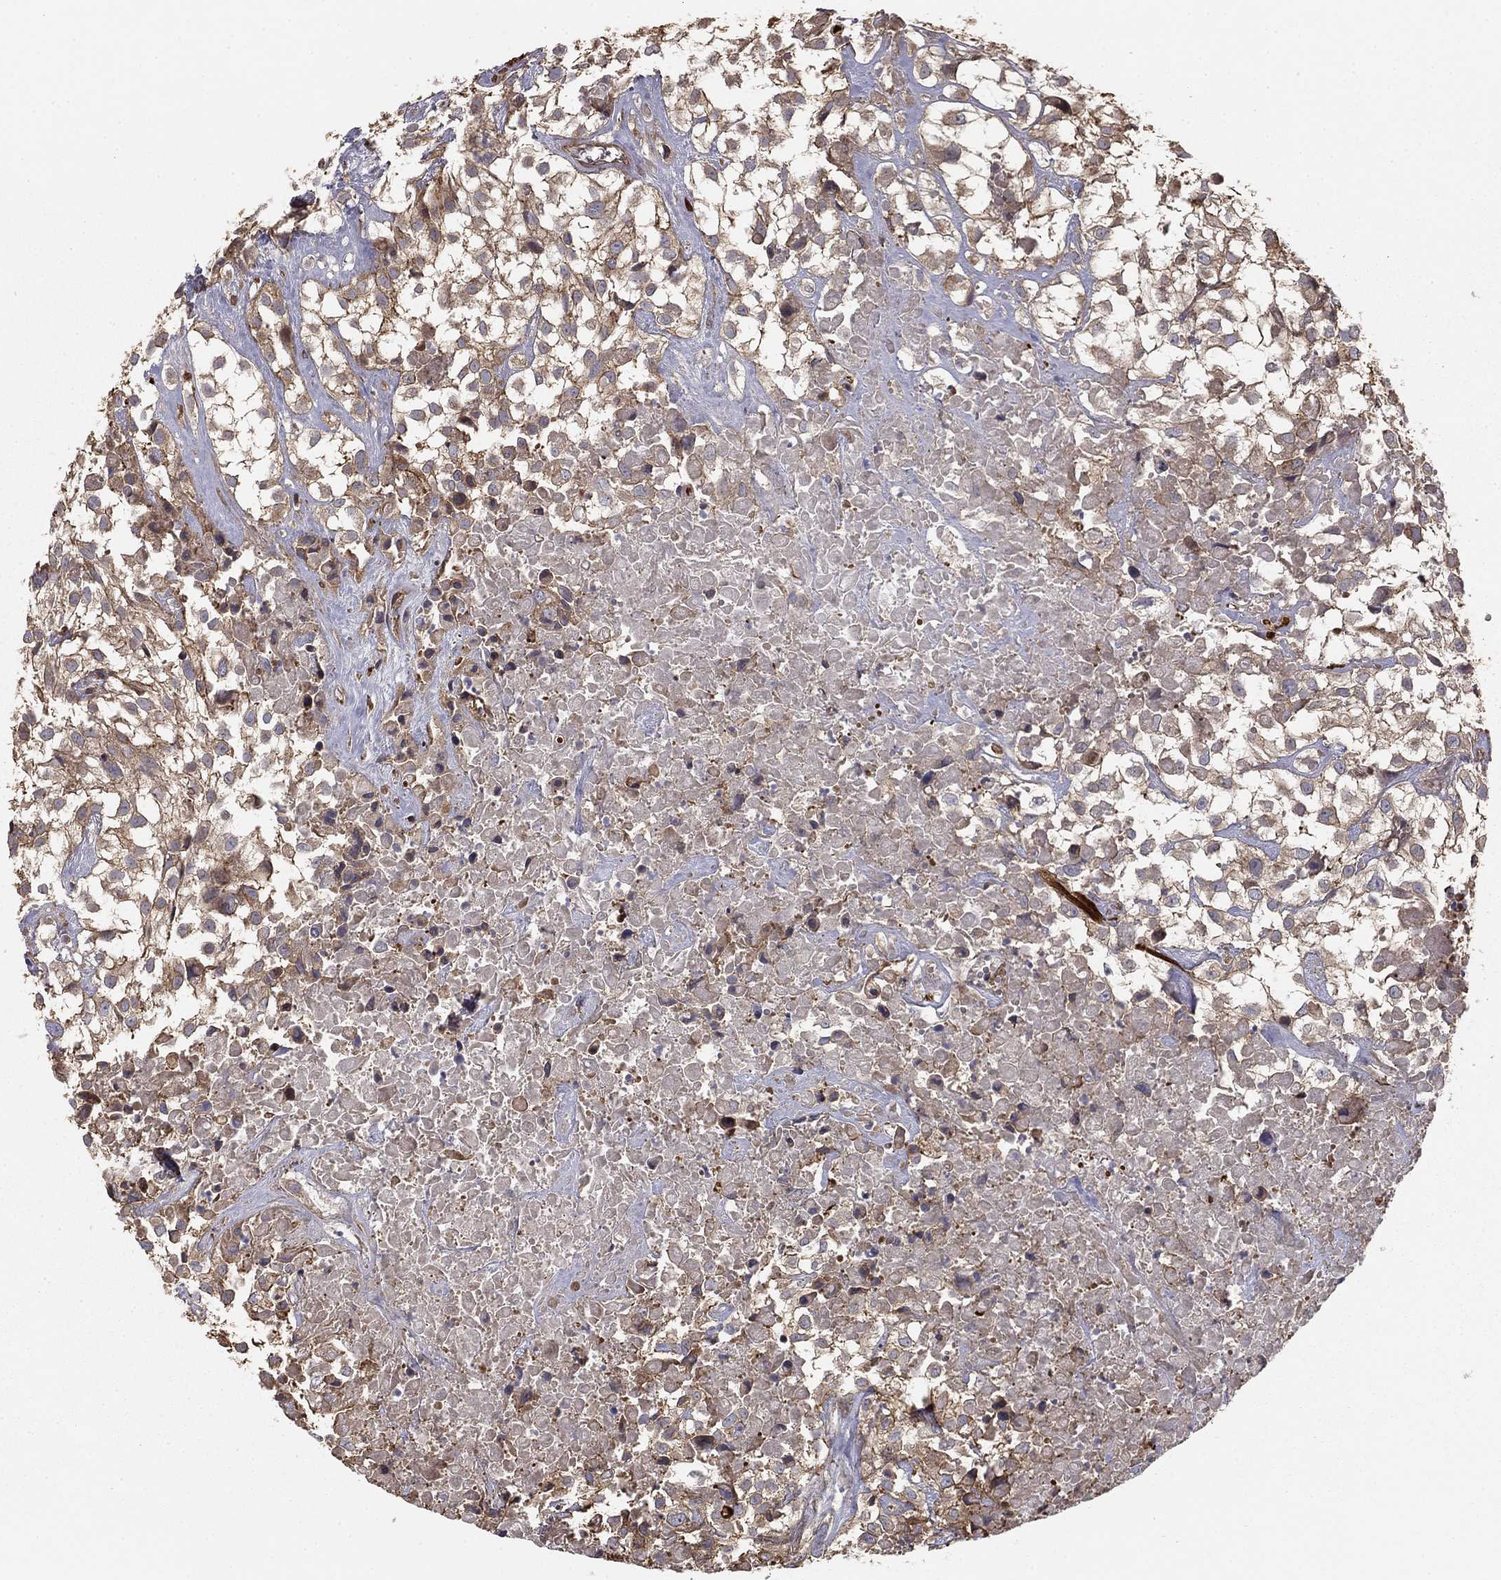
{"staining": {"intensity": "weak", "quantity": "<25%", "location": "cytoplasmic/membranous"}, "tissue": "urothelial cancer", "cell_type": "Tumor cells", "image_type": "cancer", "snomed": [{"axis": "morphology", "description": "Urothelial carcinoma, High grade"}, {"axis": "topography", "description": "Urinary bladder"}], "caption": "Tumor cells show no significant protein staining in high-grade urothelial carcinoma.", "gene": "HABP4", "patient": {"sex": "male", "age": 56}}